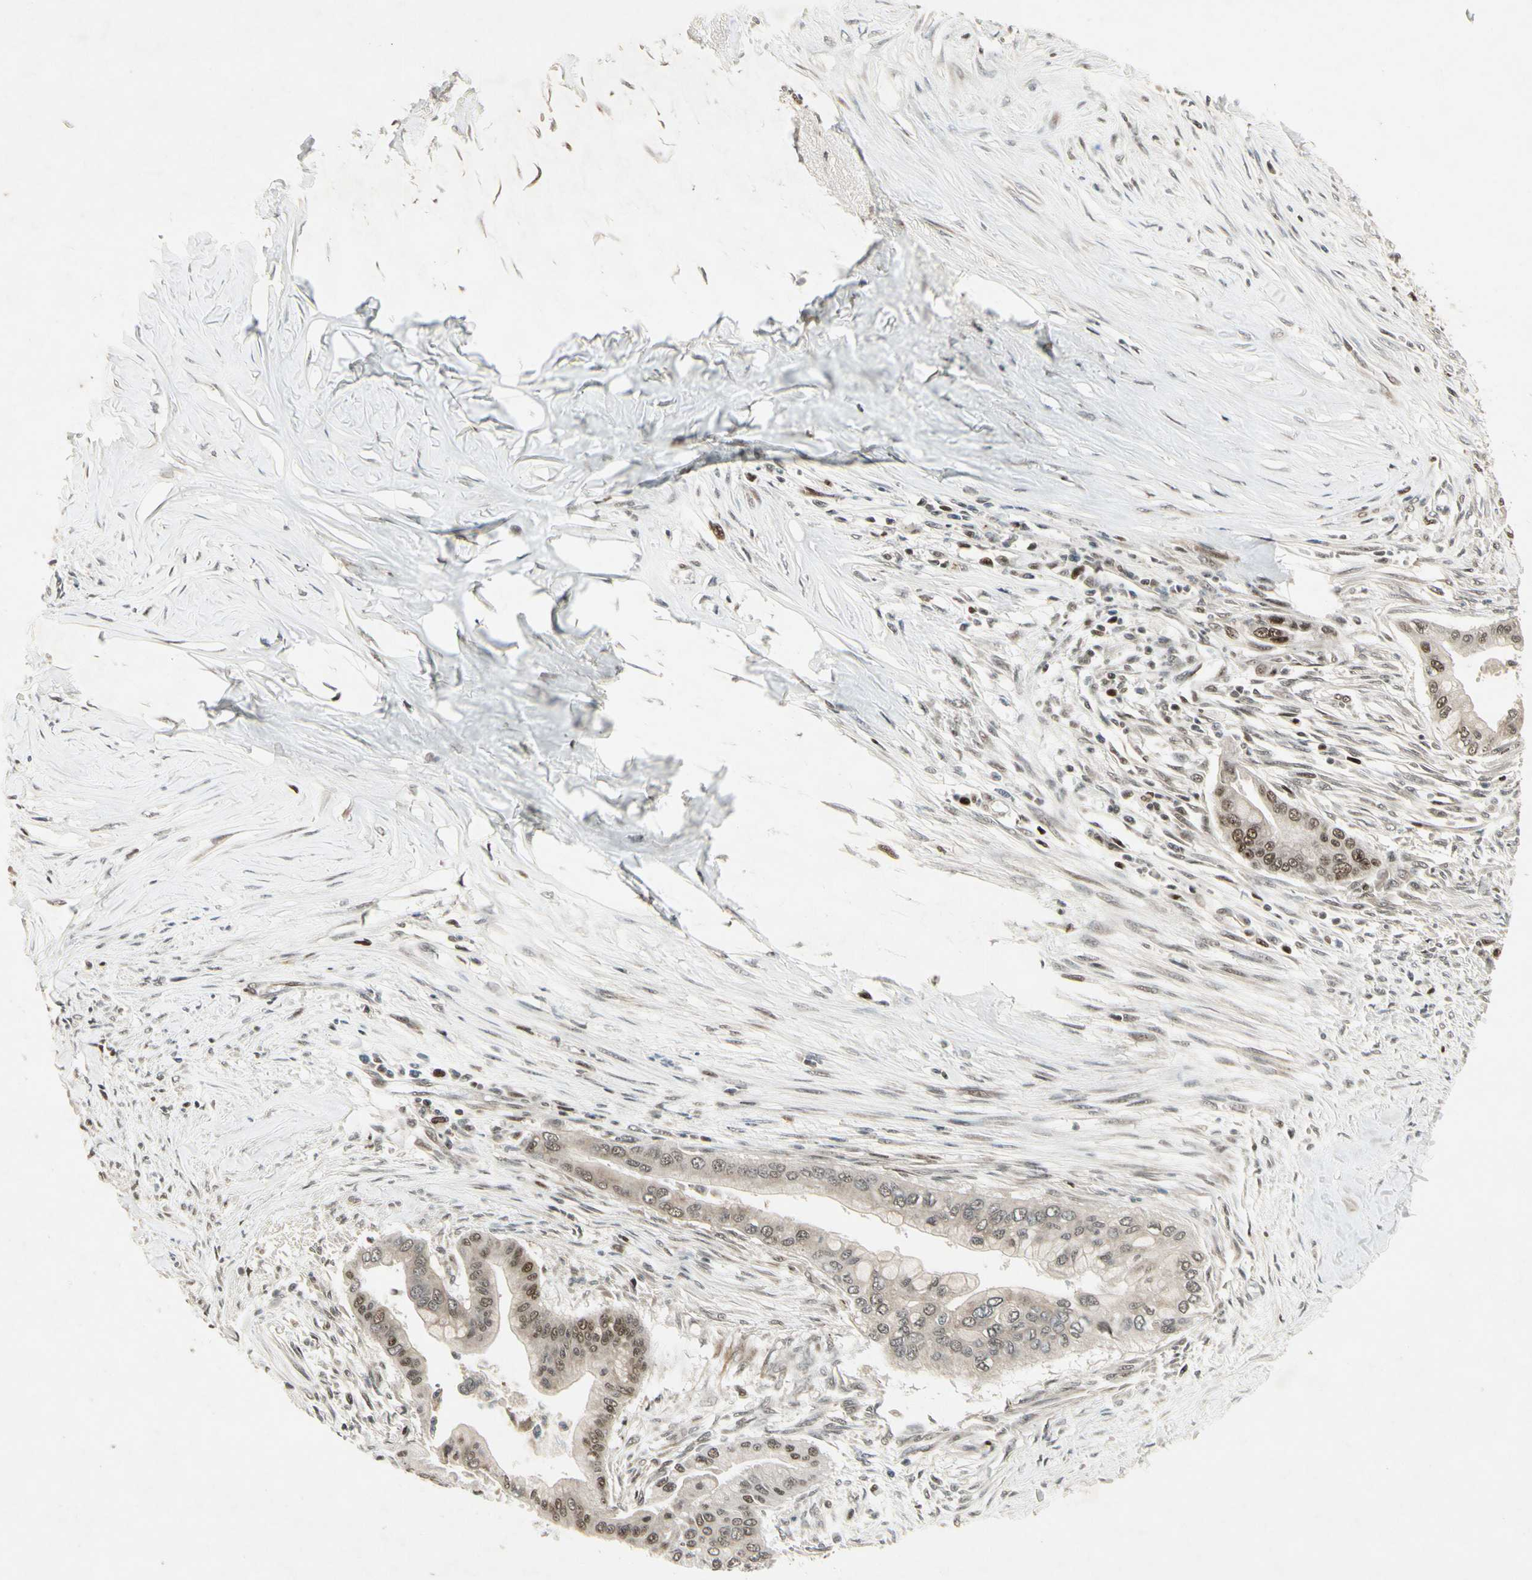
{"staining": {"intensity": "moderate", "quantity": "25%-75%", "location": "nuclear"}, "tissue": "pancreatic cancer", "cell_type": "Tumor cells", "image_type": "cancer", "snomed": [{"axis": "morphology", "description": "Adenocarcinoma, NOS"}, {"axis": "topography", "description": "Pancreas"}], "caption": "Pancreatic adenocarcinoma stained for a protein (brown) demonstrates moderate nuclear positive expression in about 25%-75% of tumor cells.", "gene": "CDK11A", "patient": {"sex": "male", "age": 59}}